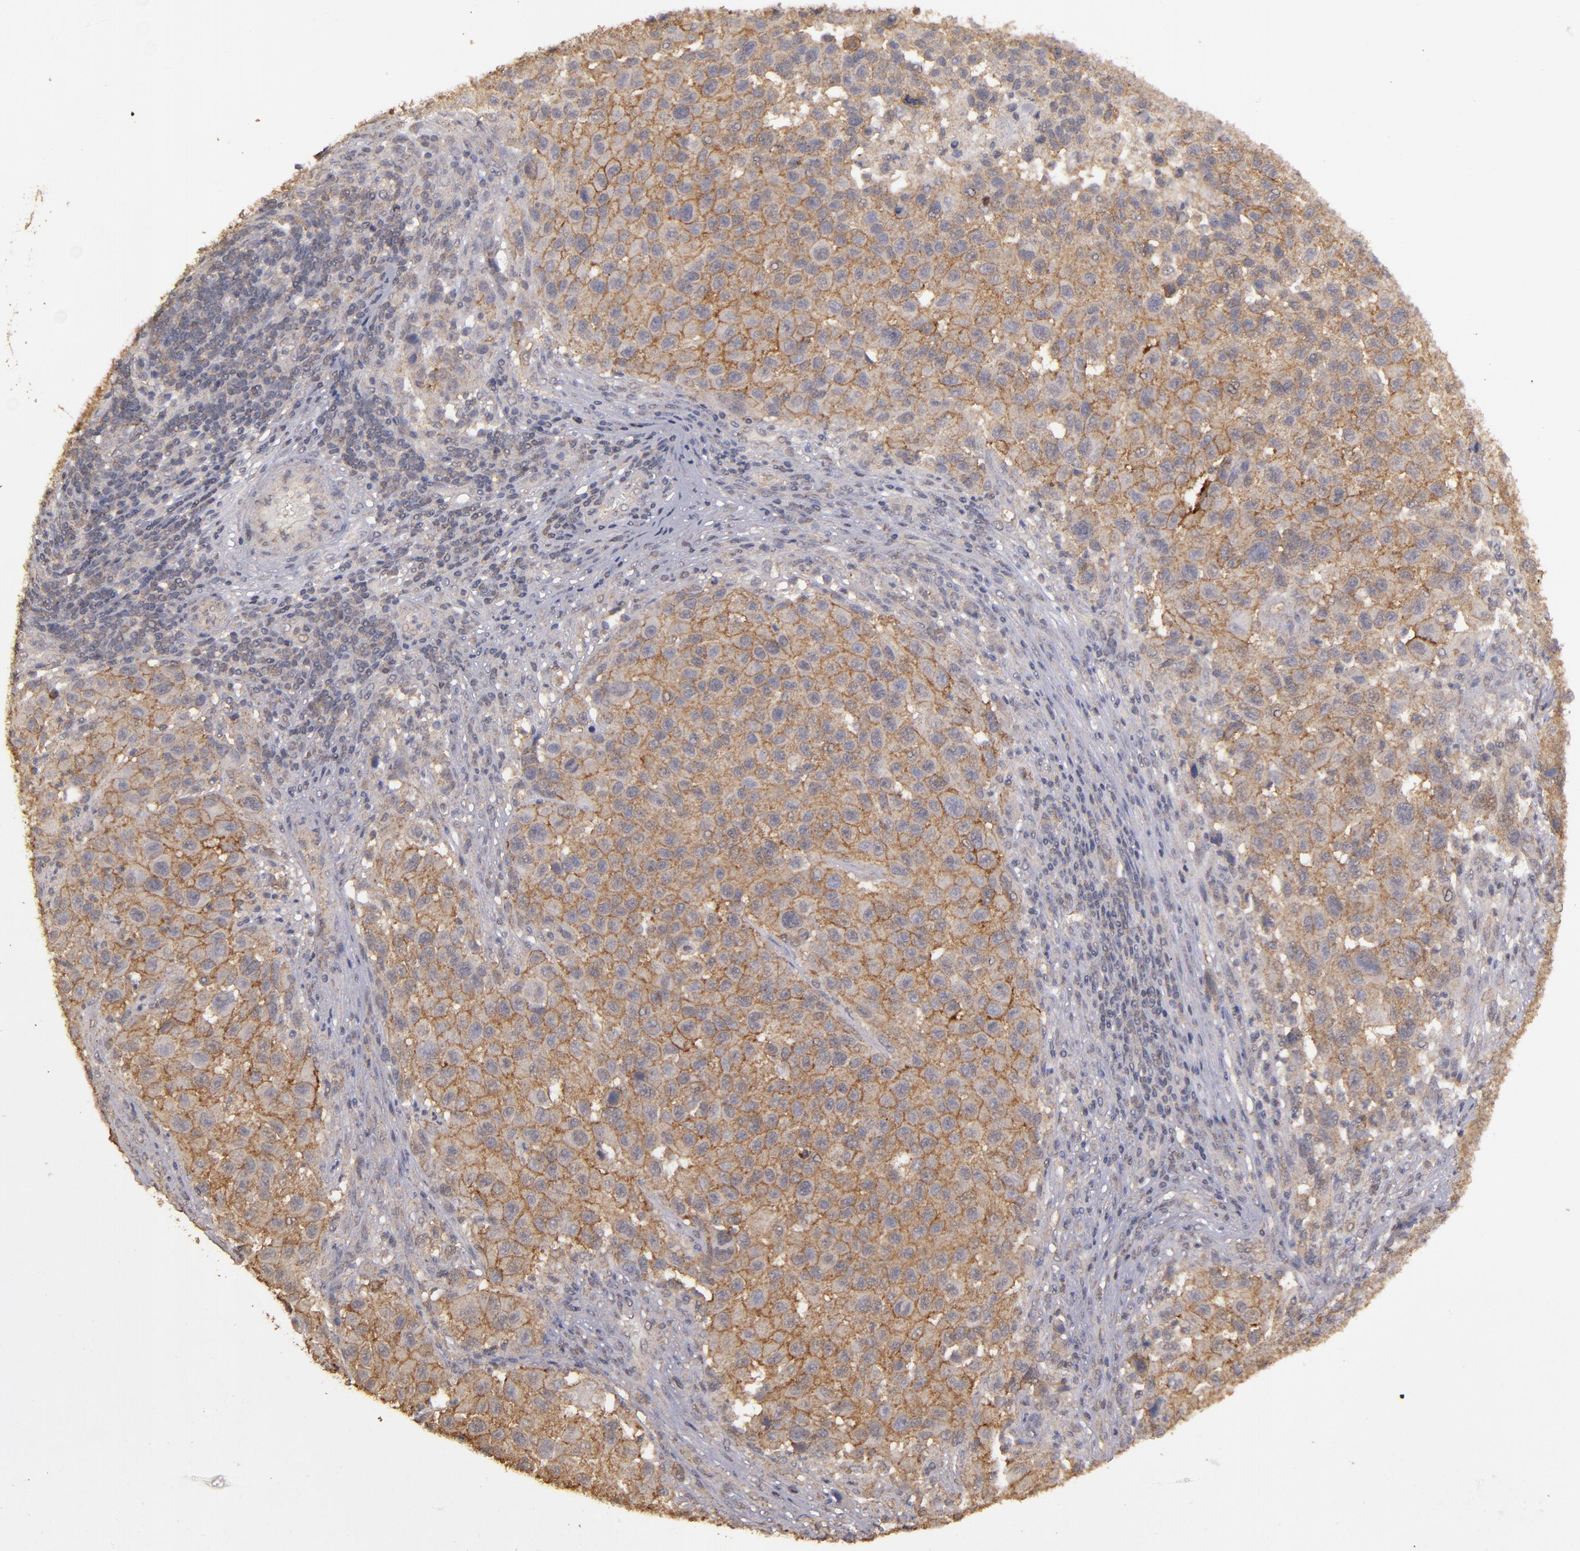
{"staining": {"intensity": "moderate", "quantity": ">75%", "location": "cytoplasmic/membranous"}, "tissue": "melanoma", "cell_type": "Tumor cells", "image_type": "cancer", "snomed": [{"axis": "morphology", "description": "Malignant melanoma, Metastatic site"}, {"axis": "topography", "description": "Lymph node"}], "caption": "A medium amount of moderate cytoplasmic/membranous positivity is seen in approximately >75% of tumor cells in malignant melanoma (metastatic site) tissue.", "gene": "FAT1", "patient": {"sex": "male", "age": 61}}